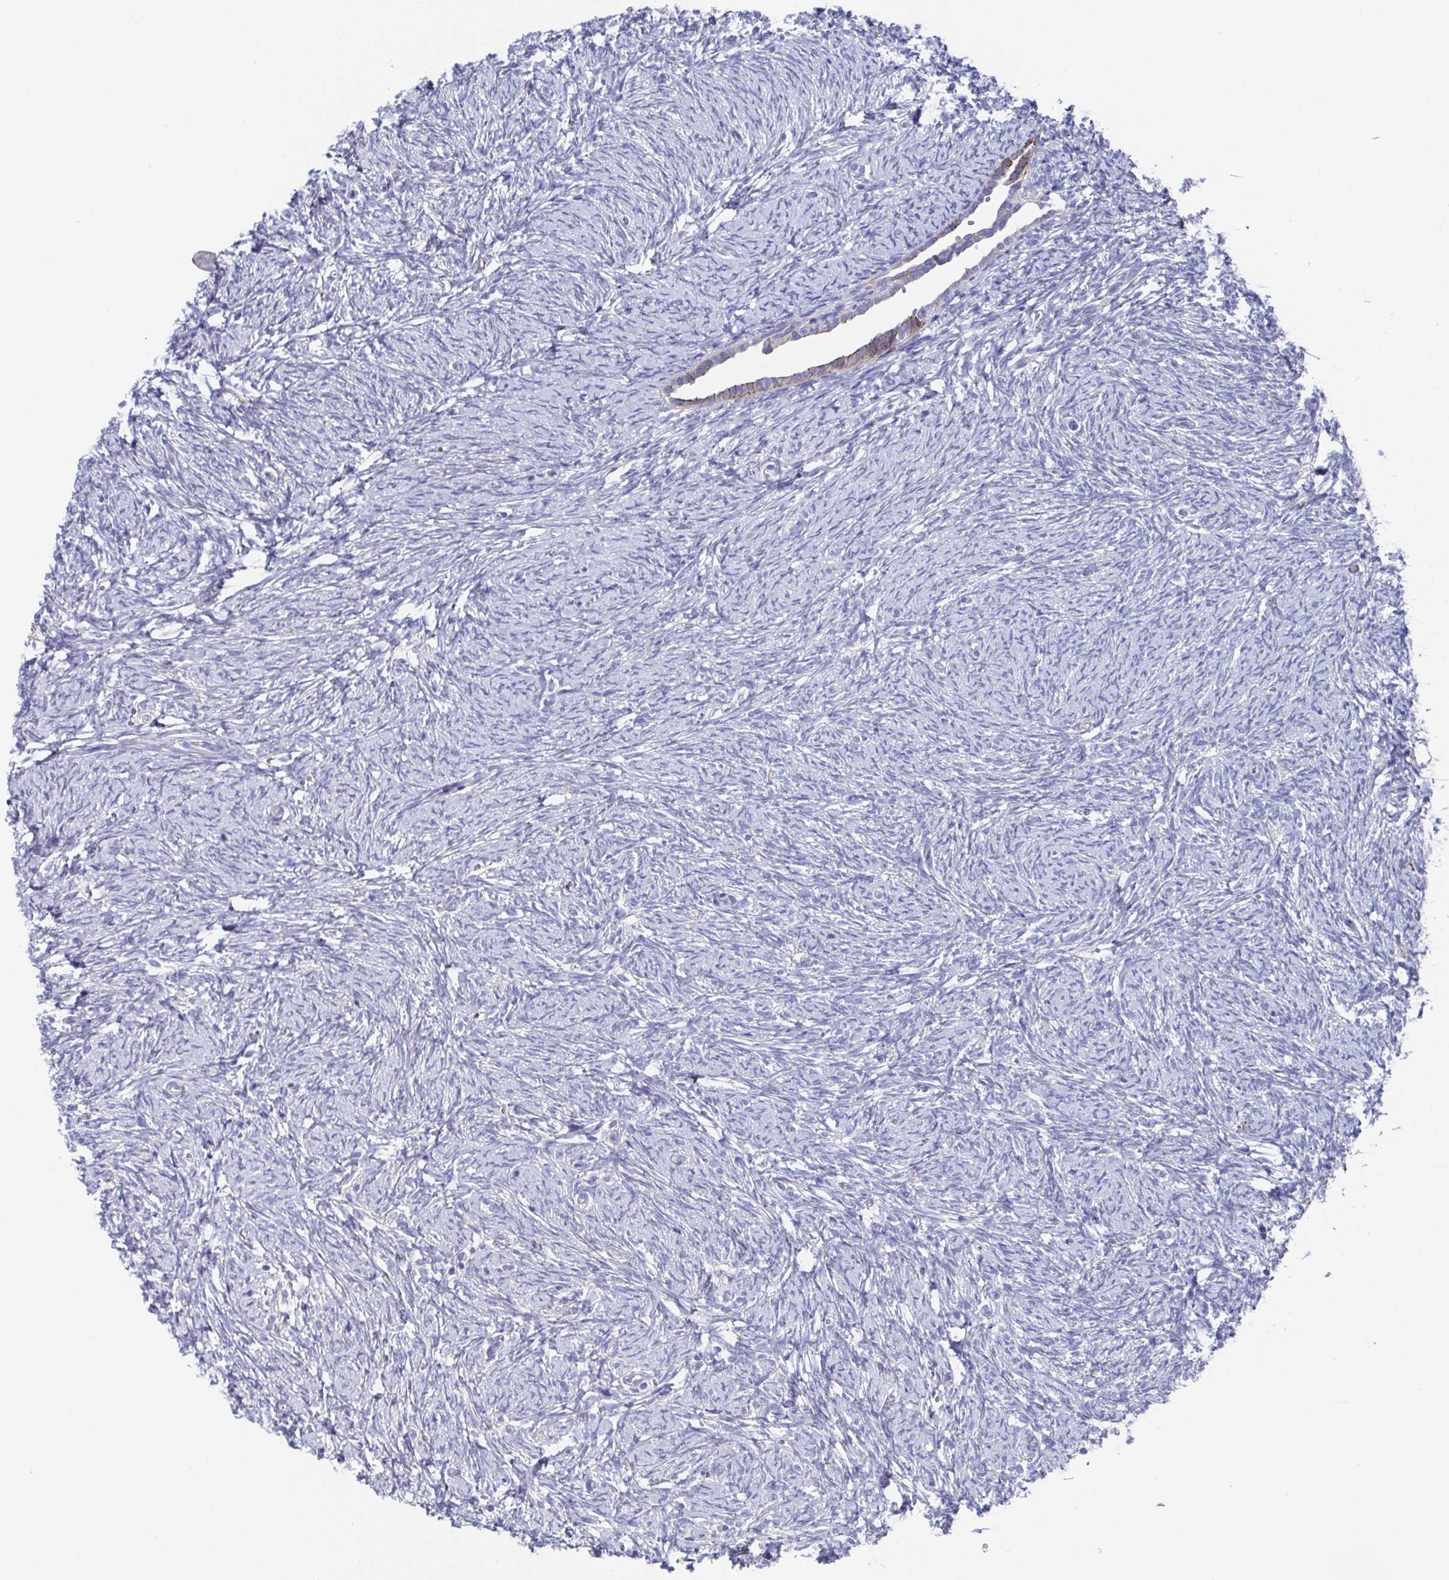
{"staining": {"intensity": "strong", "quantity": "<25%", "location": "cytoplasmic/membranous"}, "tissue": "ovary", "cell_type": "Follicle cells", "image_type": "normal", "snomed": [{"axis": "morphology", "description": "Normal tissue, NOS"}, {"axis": "topography", "description": "Ovary"}], "caption": "The micrograph reveals staining of normal ovary, revealing strong cytoplasmic/membranous protein expression (brown color) within follicle cells.", "gene": "CDH2", "patient": {"sex": "female", "age": 41}}